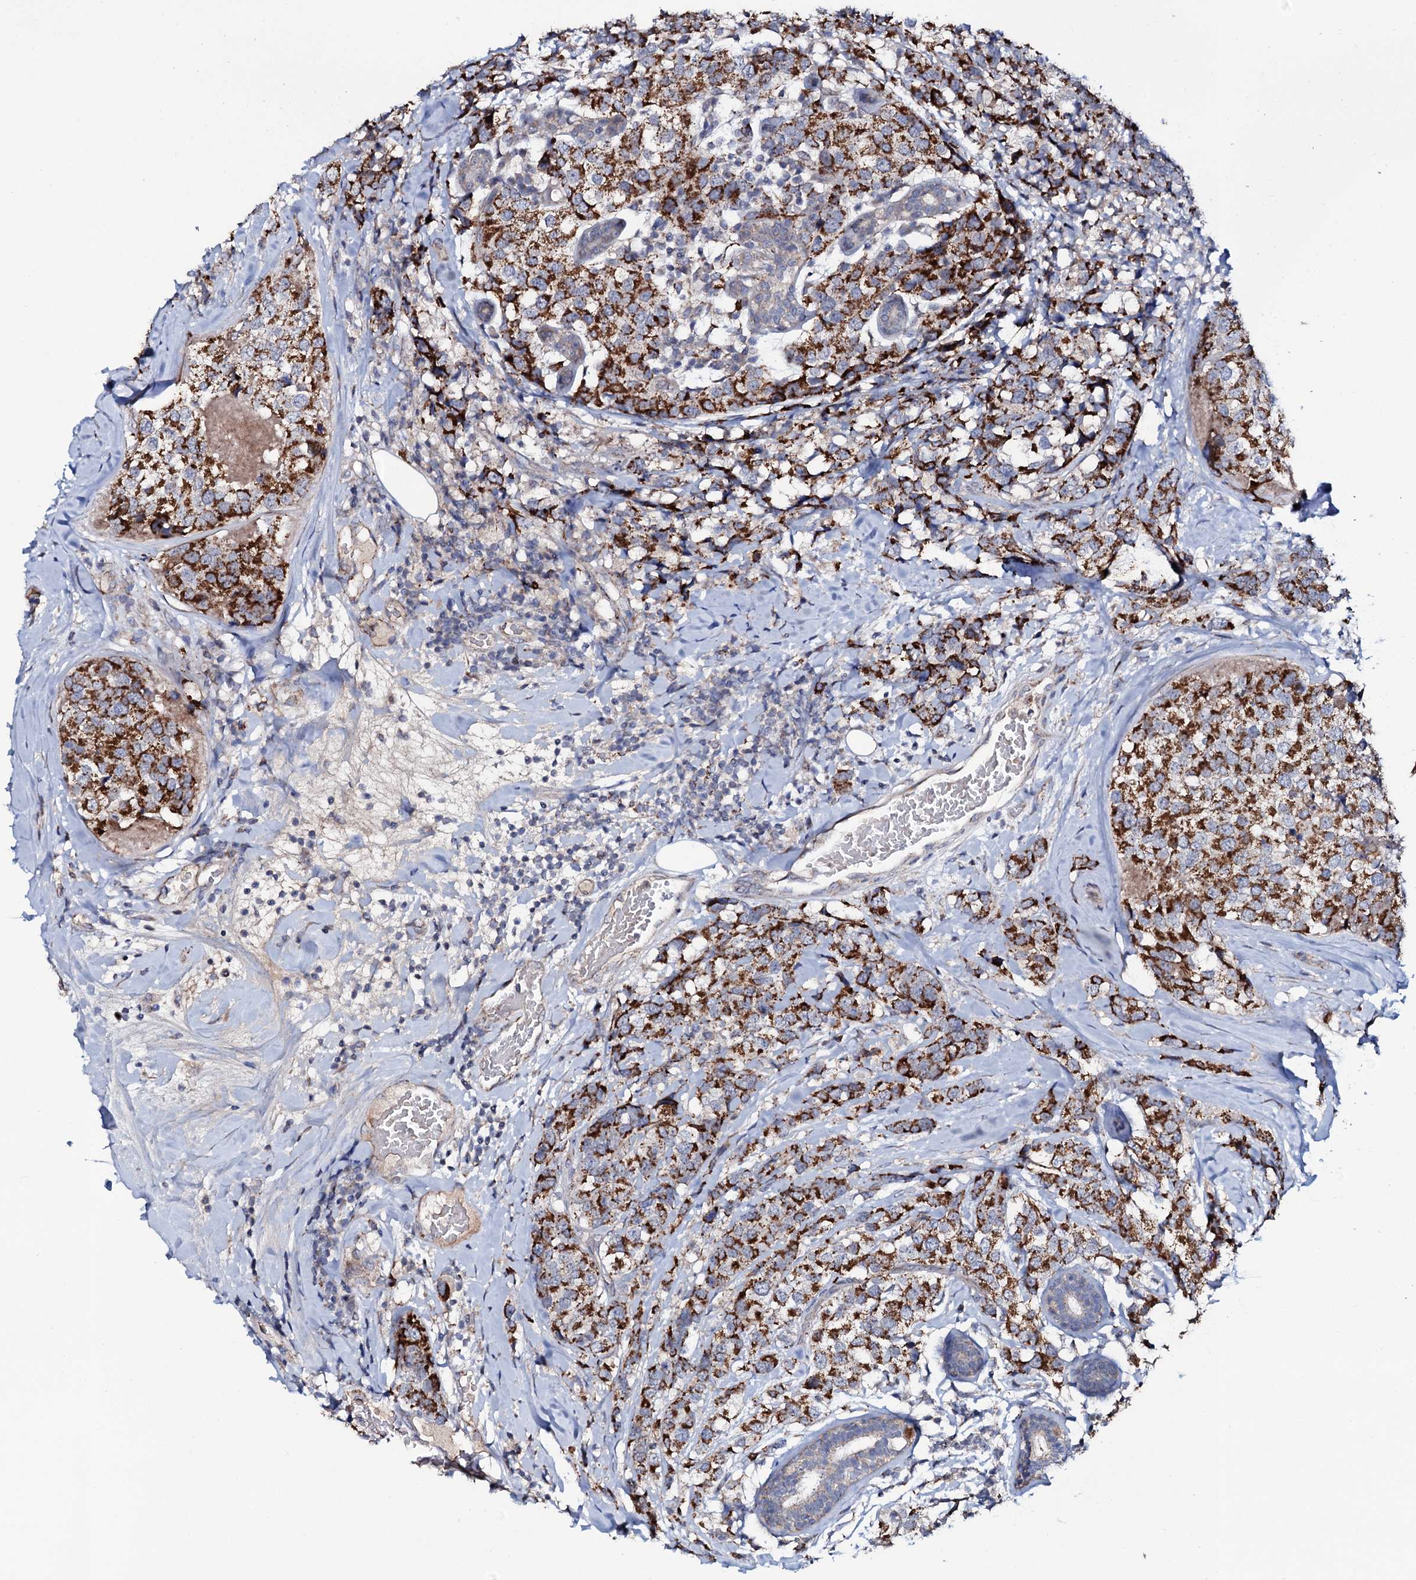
{"staining": {"intensity": "strong", "quantity": ">75%", "location": "cytoplasmic/membranous"}, "tissue": "breast cancer", "cell_type": "Tumor cells", "image_type": "cancer", "snomed": [{"axis": "morphology", "description": "Lobular carcinoma"}, {"axis": "topography", "description": "Breast"}], "caption": "Immunohistochemistry (IHC) of human breast lobular carcinoma displays high levels of strong cytoplasmic/membranous expression in about >75% of tumor cells.", "gene": "PPP1R3D", "patient": {"sex": "female", "age": 59}}